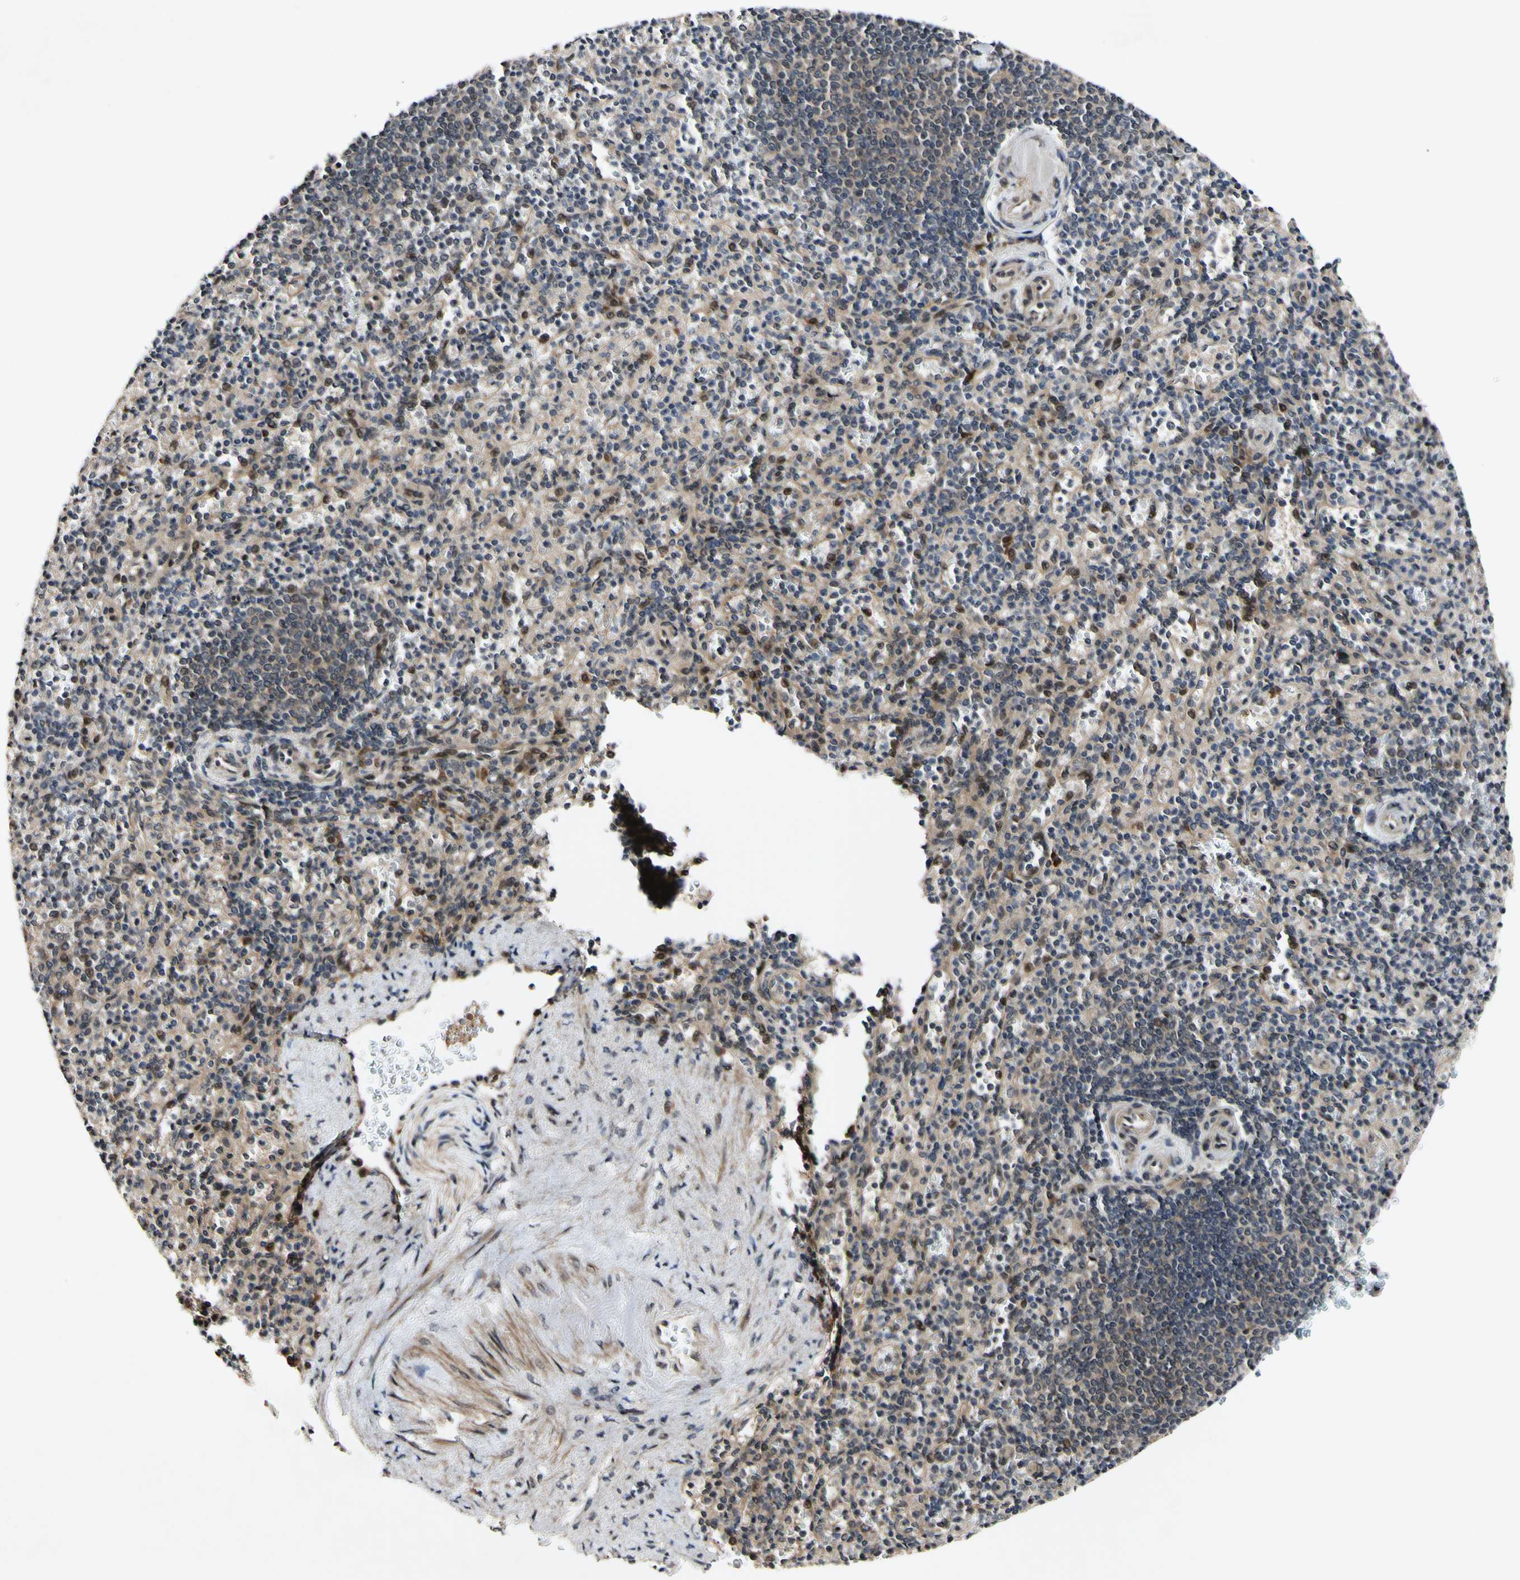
{"staining": {"intensity": "moderate", "quantity": ">75%", "location": "cytoplasmic/membranous,nuclear"}, "tissue": "spleen", "cell_type": "Cells in red pulp", "image_type": "normal", "snomed": [{"axis": "morphology", "description": "Normal tissue, NOS"}, {"axis": "topography", "description": "Spleen"}], "caption": "Moderate cytoplasmic/membranous,nuclear expression is identified in about >75% of cells in red pulp in unremarkable spleen. The protein is stained brown, and the nuclei are stained in blue (DAB IHC with brightfield microscopy, high magnification).", "gene": "CSNK1E", "patient": {"sex": "female", "age": 74}}